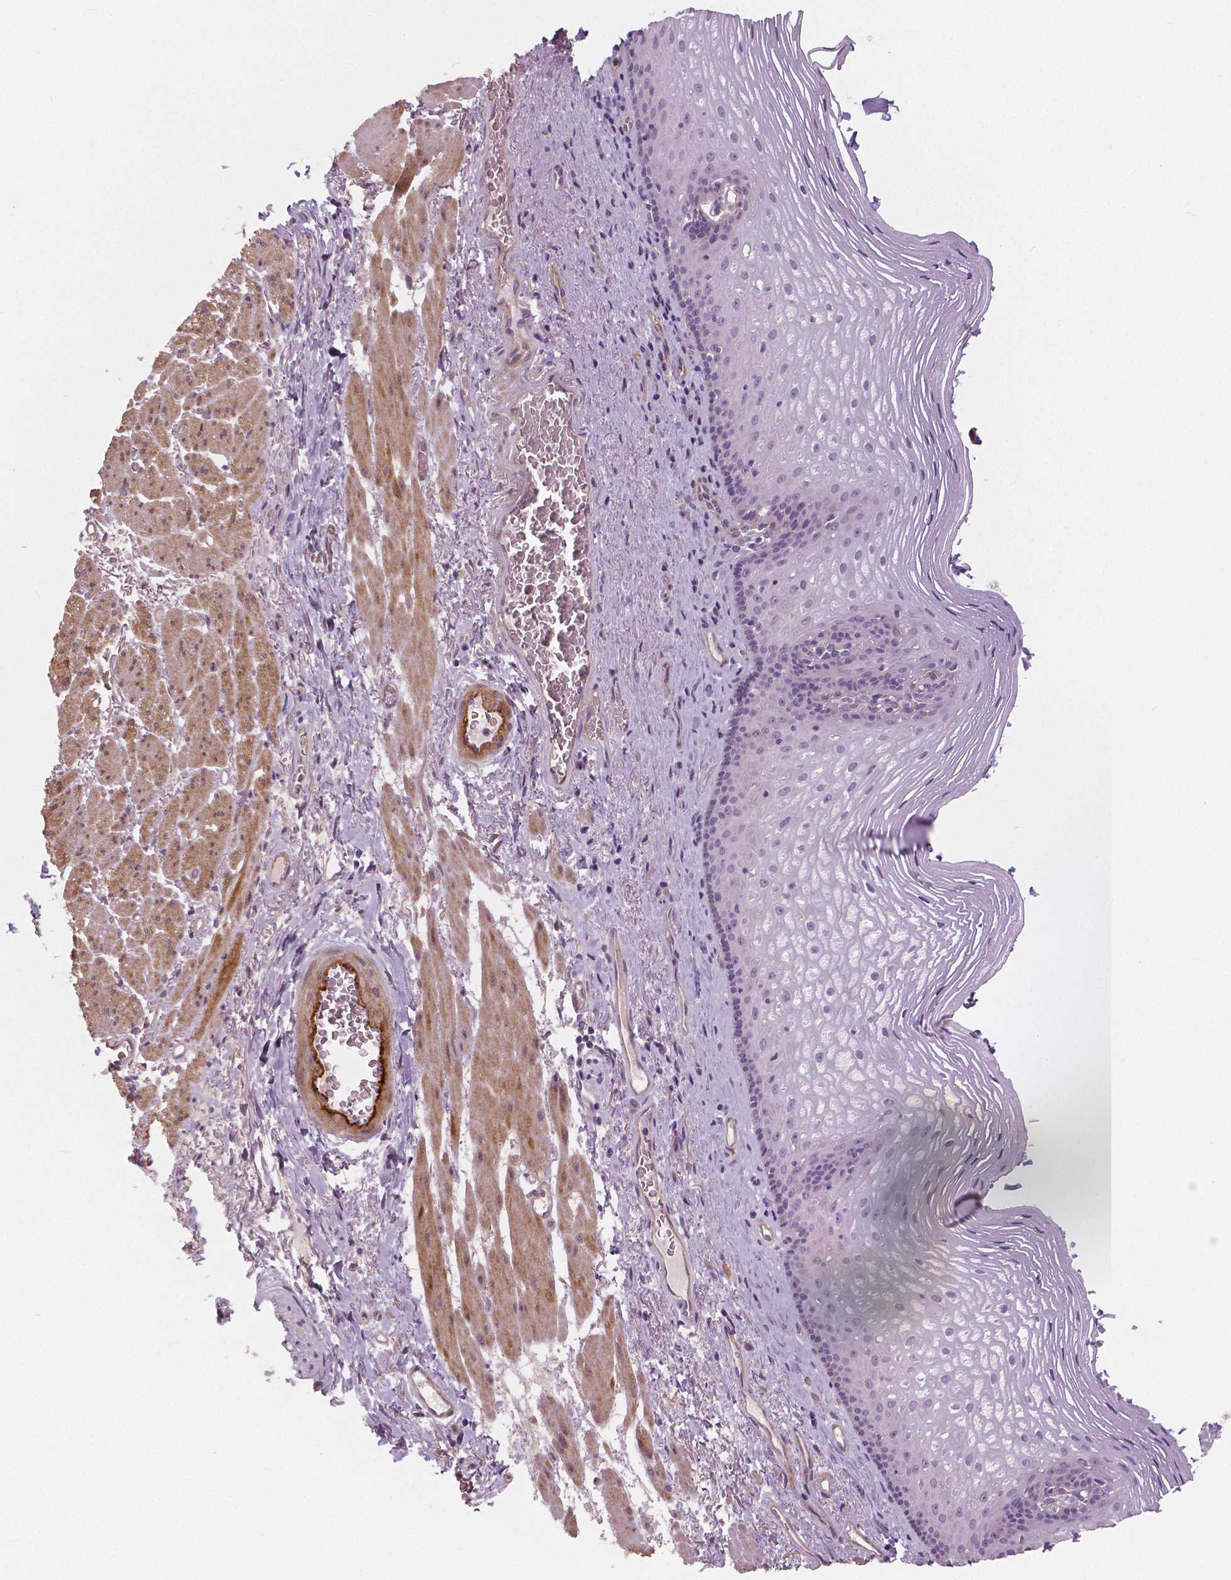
{"staining": {"intensity": "negative", "quantity": "none", "location": "none"}, "tissue": "esophagus", "cell_type": "Squamous epithelial cells", "image_type": "normal", "snomed": [{"axis": "morphology", "description": "Normal tissue, NOS"}, {"axis": "topography", "description": "Esophagus"}], "caption": "IHC histopathology image of benign esophagus stained for a protein (brown), which demonstrates no positivity in squamous epithelial cells. Nuclei are stained in blue.", "gene": "FLT1", "patient": {"sex": "male", "age": 76}}